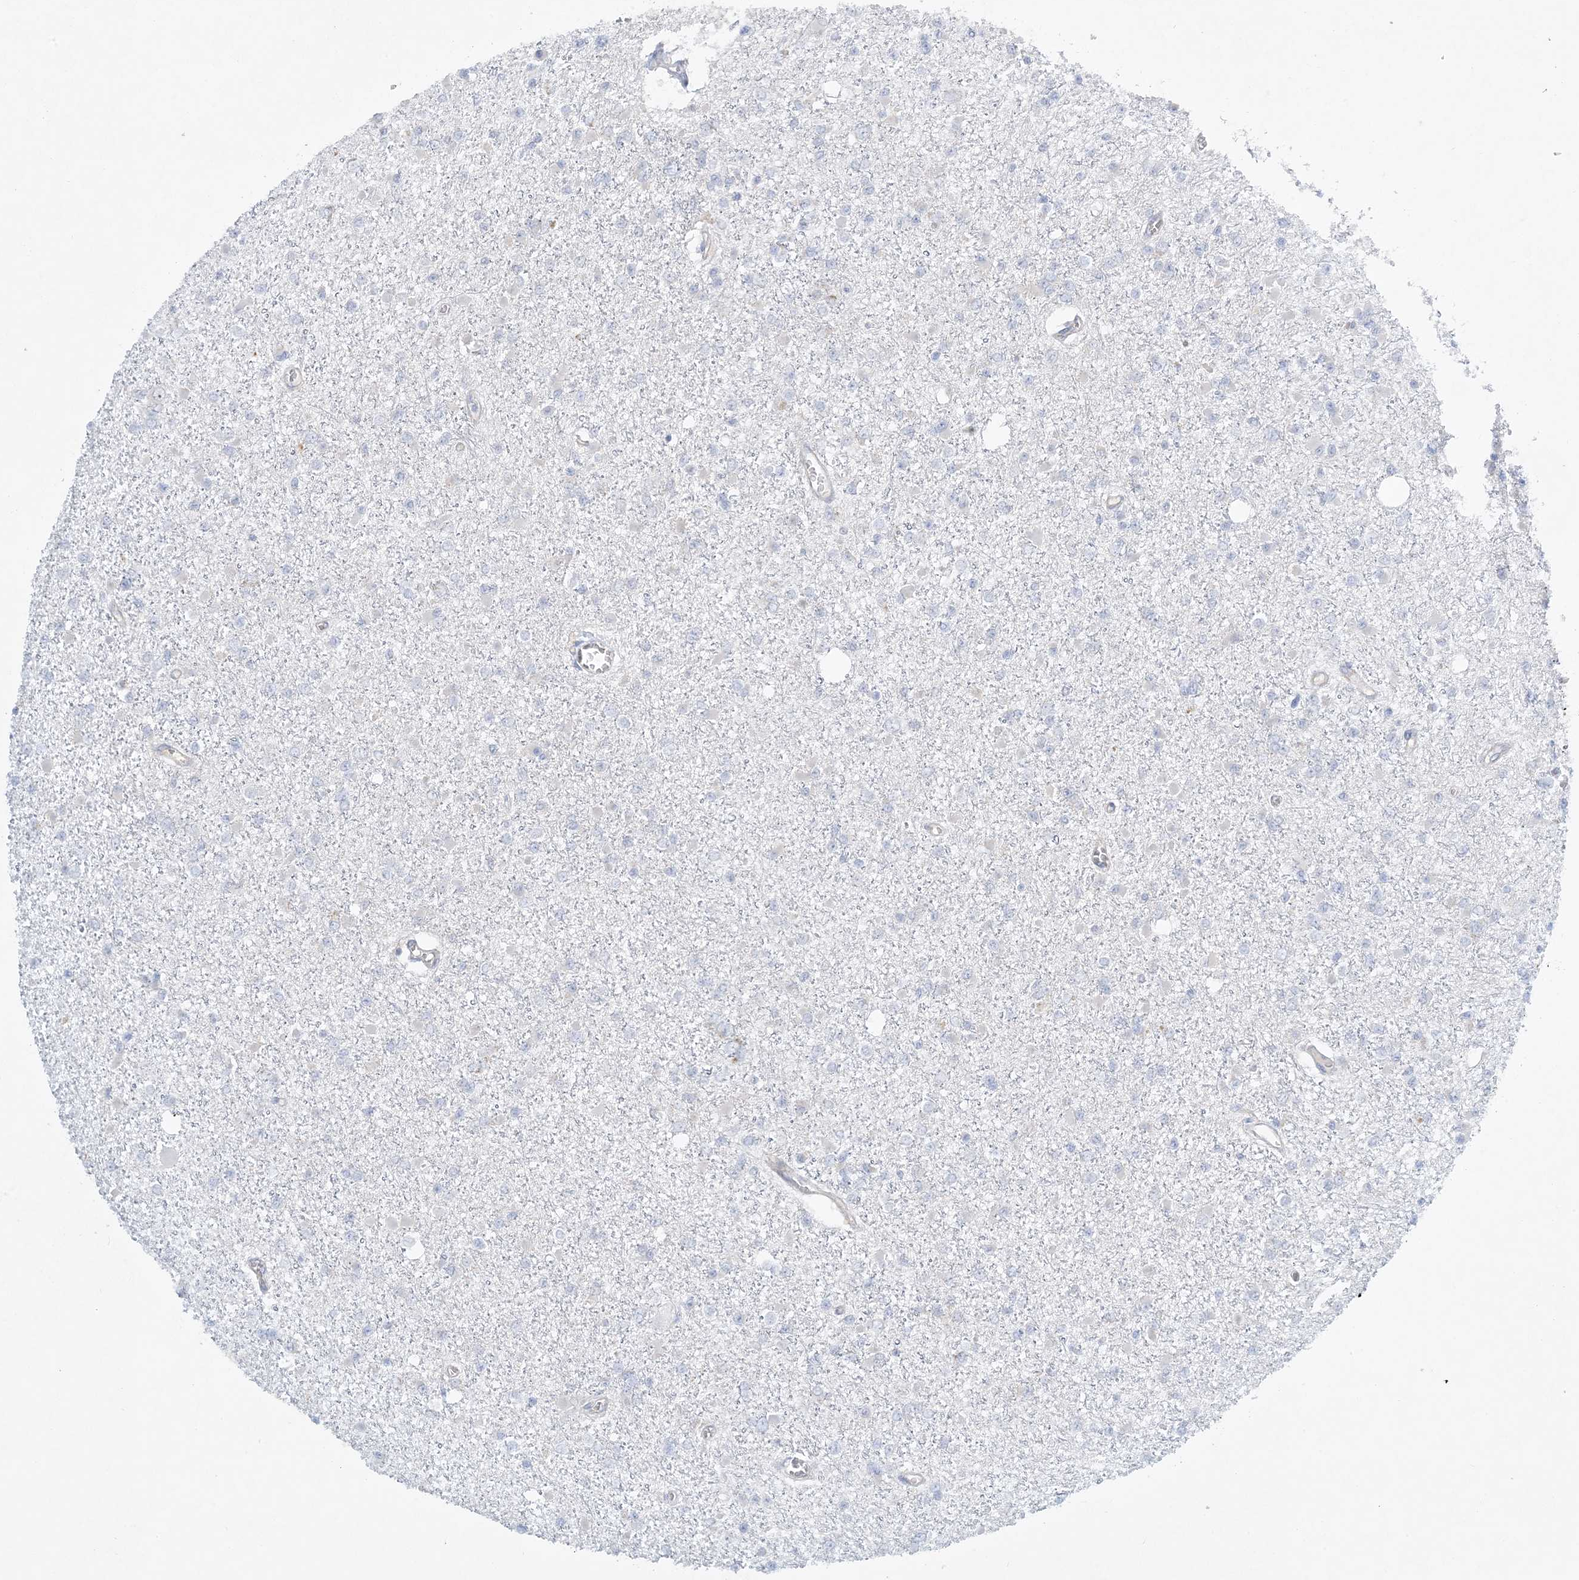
{"staining": {"intensity": "negative", "quantity": "none", "location": "none"}, "tissue": "glioma", "cell_type": "Tumor cells", "image_type": "cancer", "snomed": [{"axis": "morphology", "description": "Glioma, malignant, Low grade"}, {"axis": "topography", "description": "Brain"}], "caption": "IHC image of neoplastic tissue: glioma stained with DAB shows no significant protein positivity in tumor cells.", "gene": "MRPS18A", "patient": {"sex": "female", "age": 22}}